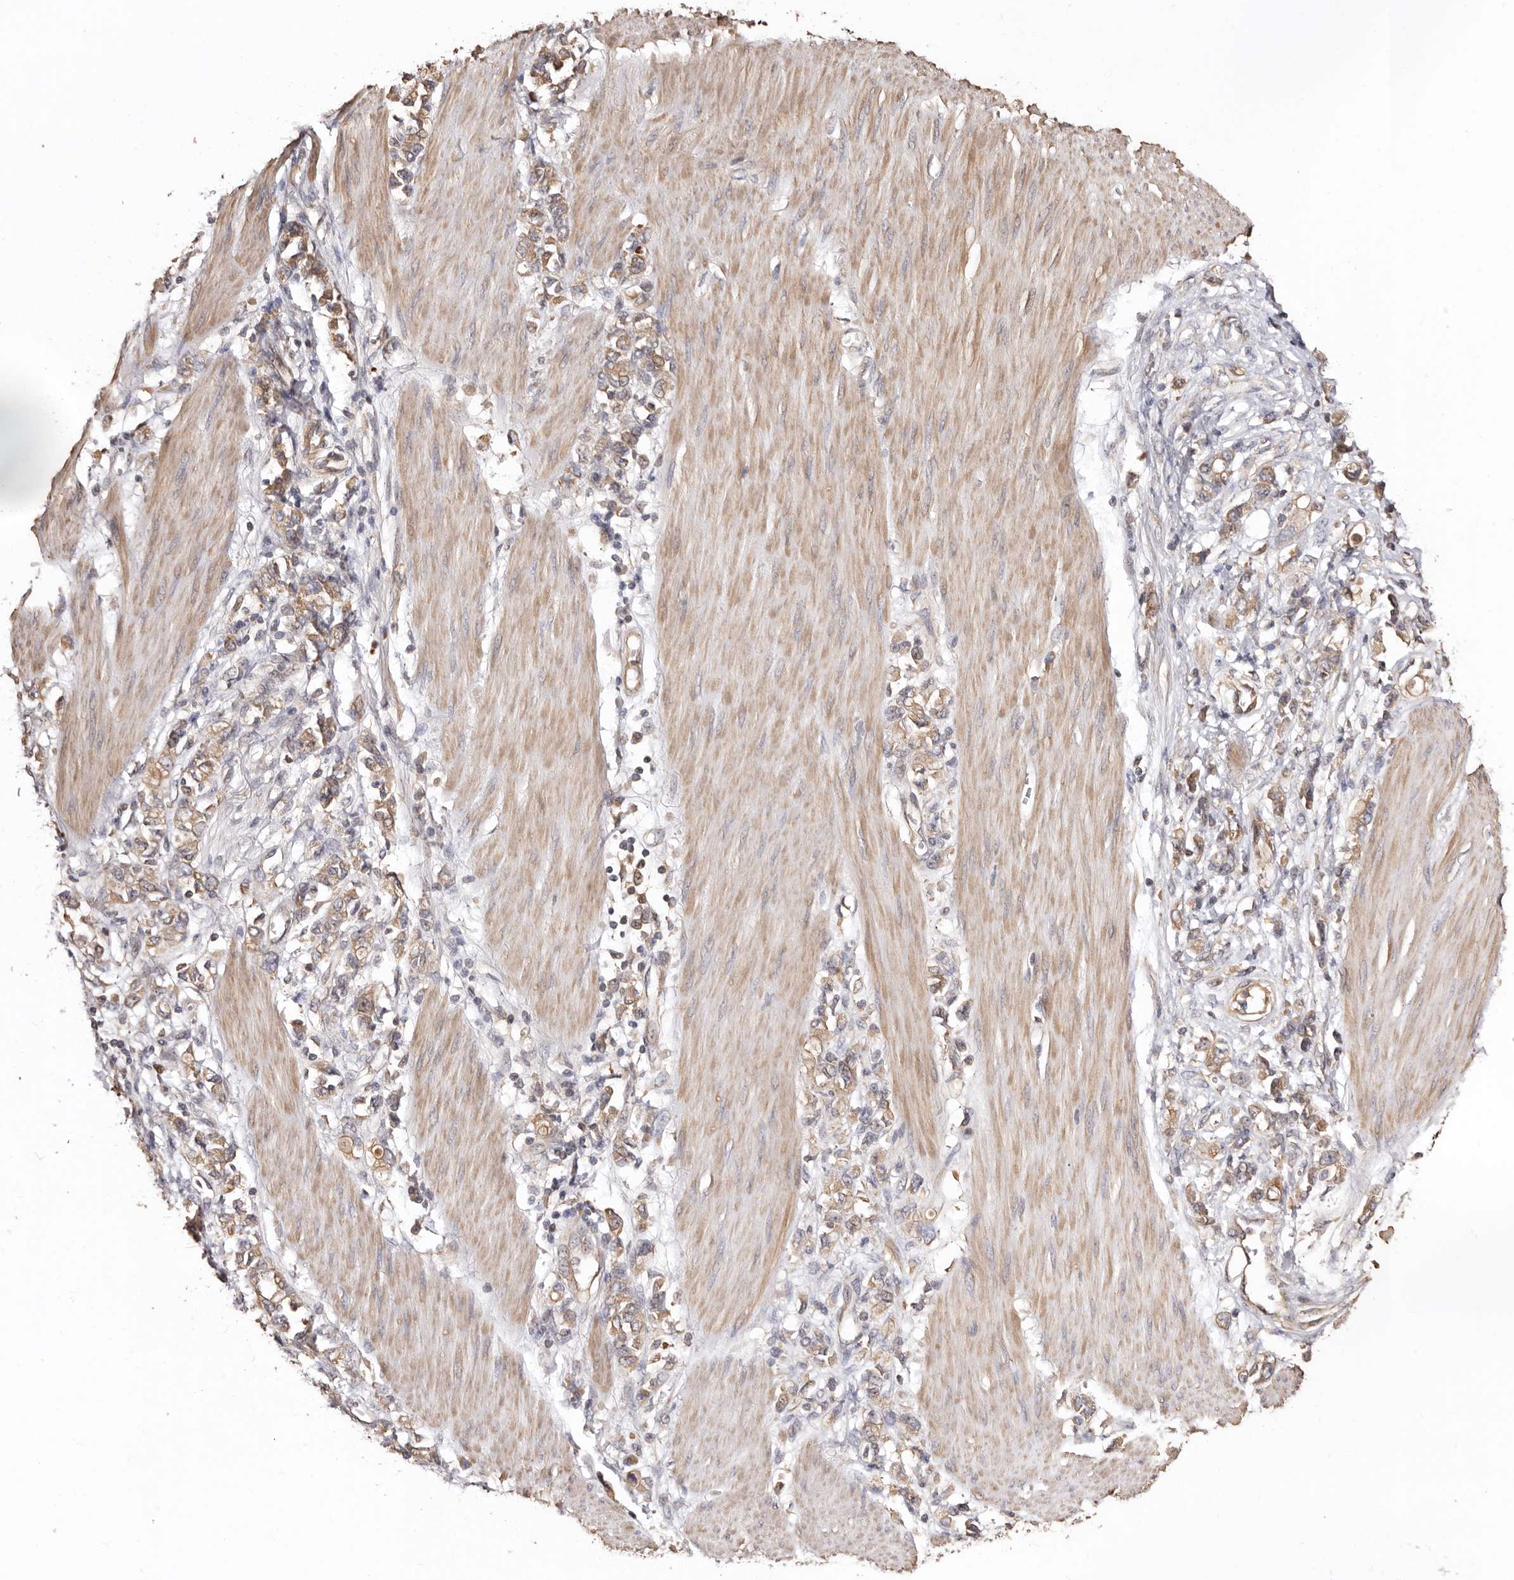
{"staining": {"intensity": "weak", "quantity": ">75%", "location": "cytoplasmic/membranous"}, "tissue": "stomach cancer", "cell_type": "Tumor cells", "image_type": "cancer", "snomed": [{"axis": "morphology", "description": "Adenocarcinoma, NOS"}, {"axis": "topography", "description": "Stomach"}], "caption": "Immunohistochemistry (IHC) (DAB) staining of stomach adenocarcinoma displays weak cytoplasmic/membranous protein positivity in approximately >75% of tumor cells.", "gene": "COQ8B", "patient": {"sex": "female", "age": 76}}